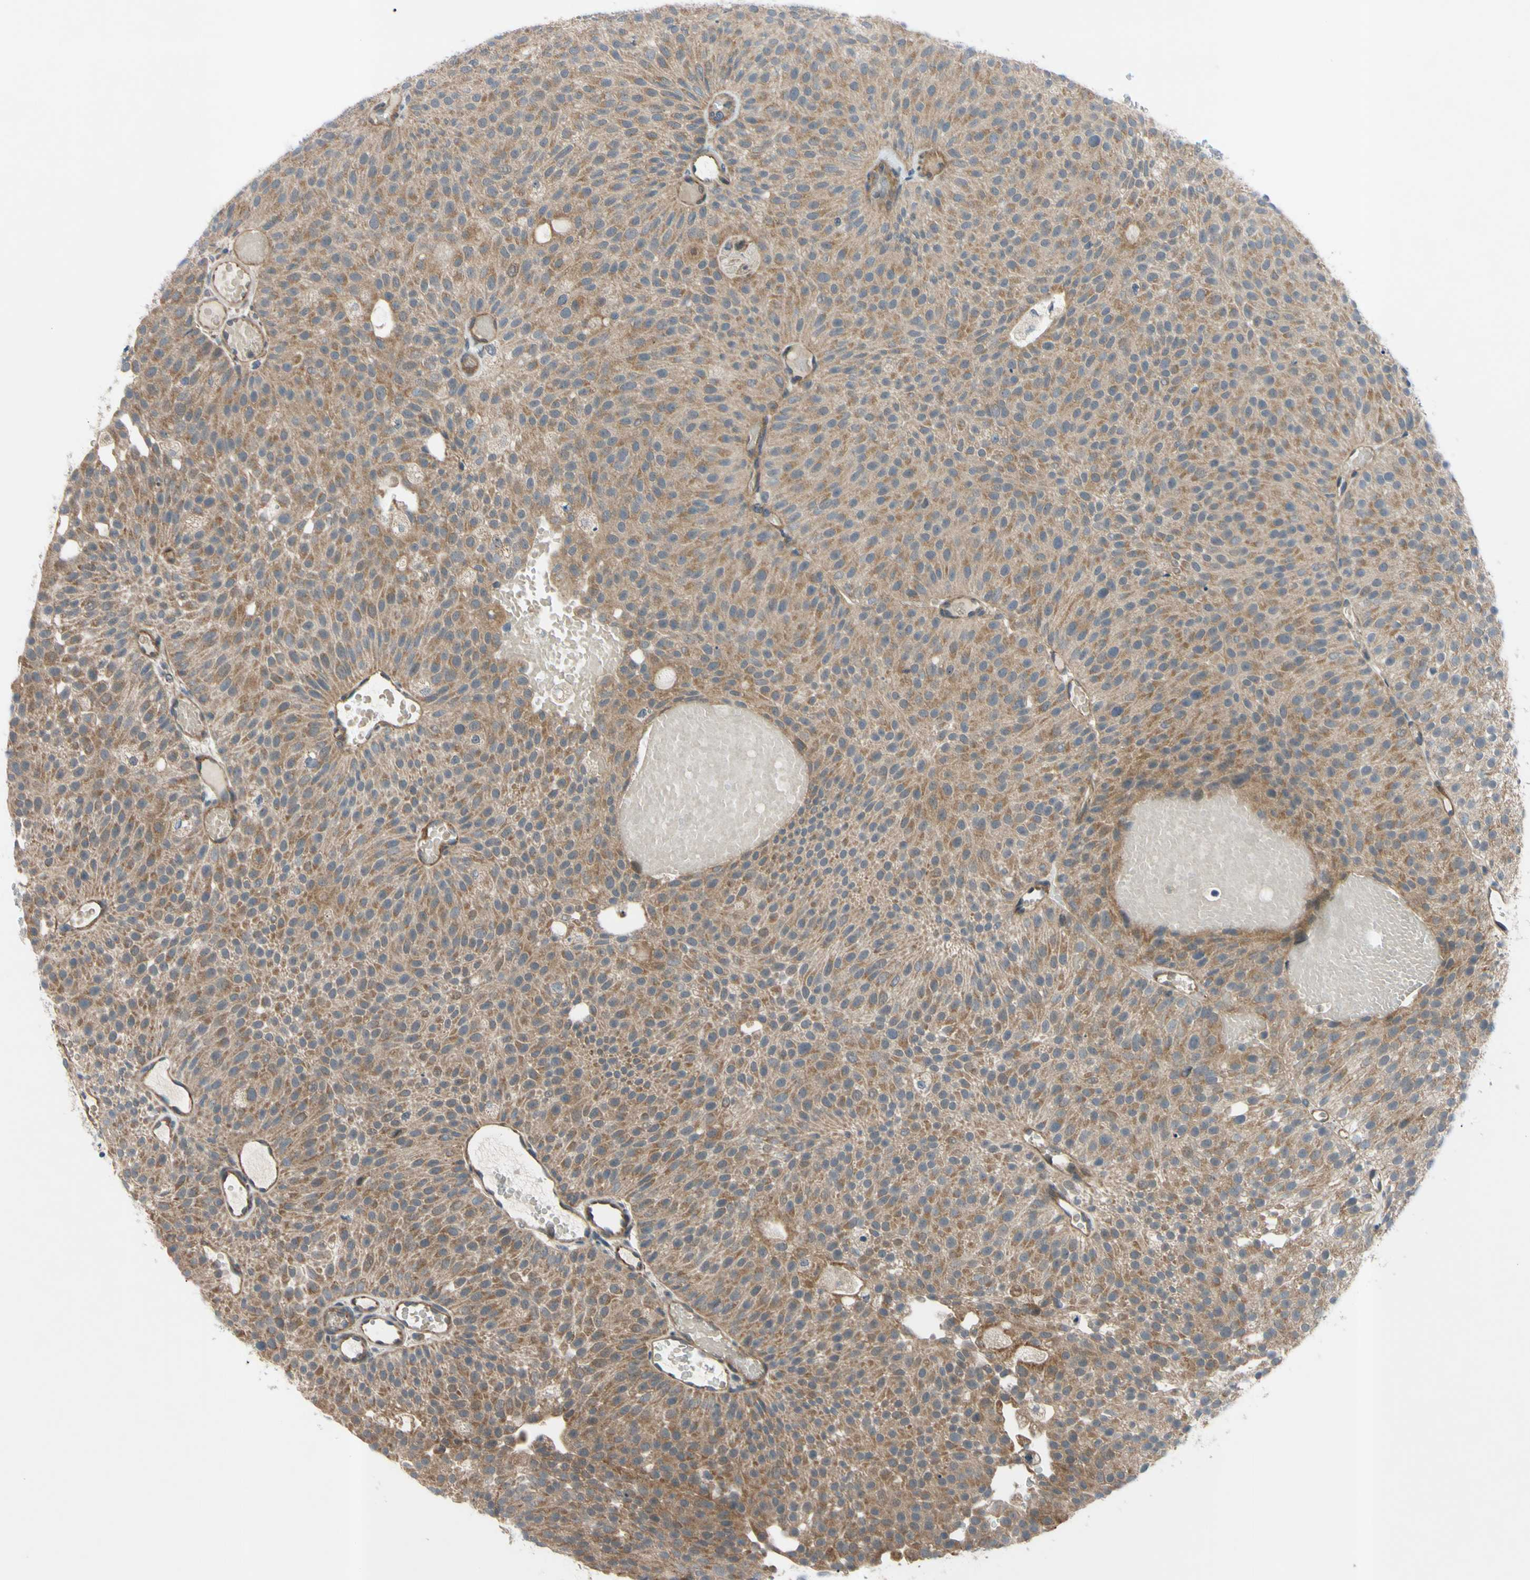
{"staining": {"intensity": "moderate", "quantity": ">75%", "location": "cytoplasmic/membranous"}, "tissue": "urothelial cancer", "cell_type": "Tumor cells", "image_type": "cancer", "snomed": [{"axis": "morphology", "description": "Urothelial carcinoma, Low grade"}, {"axis": "topography", "description": "Urinary bladder"}], "caption": "Immunohistochemistry micrograph of urothelial cancer stained for a protein (brown), which exhibits medium levels of moderate cytoplasmic/membranous positivity in about >75% of tumor cells.", "gene": "SVIL", "patient": {"sex": "male", "age": 78}}